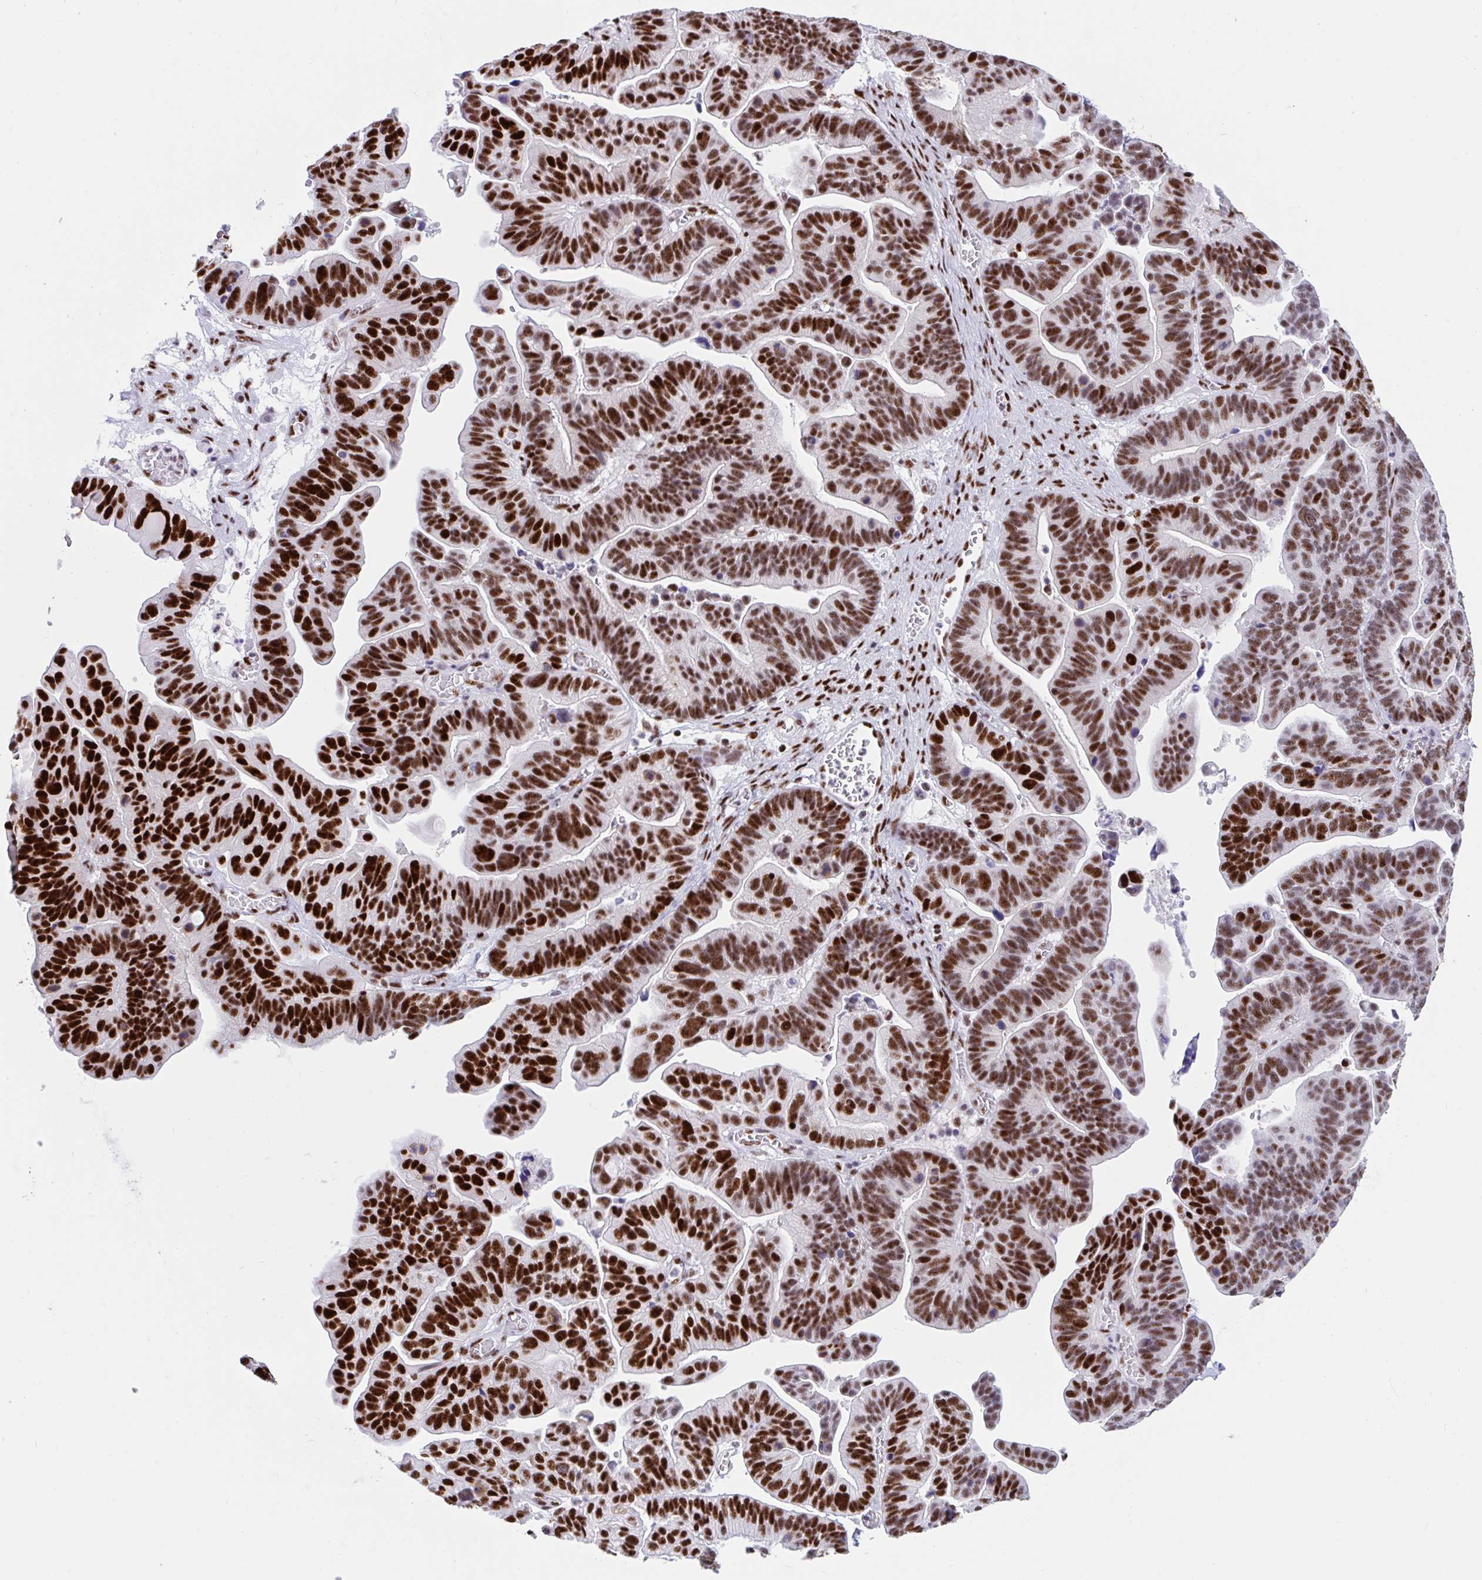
{"staining": {"intensity": "strong", "quantity": ">75%", "location": "nuclear"}, "tissue": "ovarian cancer", "cell_type": "Tumor cells", "image_type": "cancer", "snomed": [{"axis": "morphology", "description": "Cystadenocarcinoma, serous, NOS"}, {"axis": "topography", "description": "Ovary"}], "caption": "Protein analysis of ovarian cancer (serous cystadenocarcinoma) tissue shows strong nuclear staining in approximately >75% of tumor cells.", "gene": "IKZF2", "patient": {"sex": "female", "age": 56}}